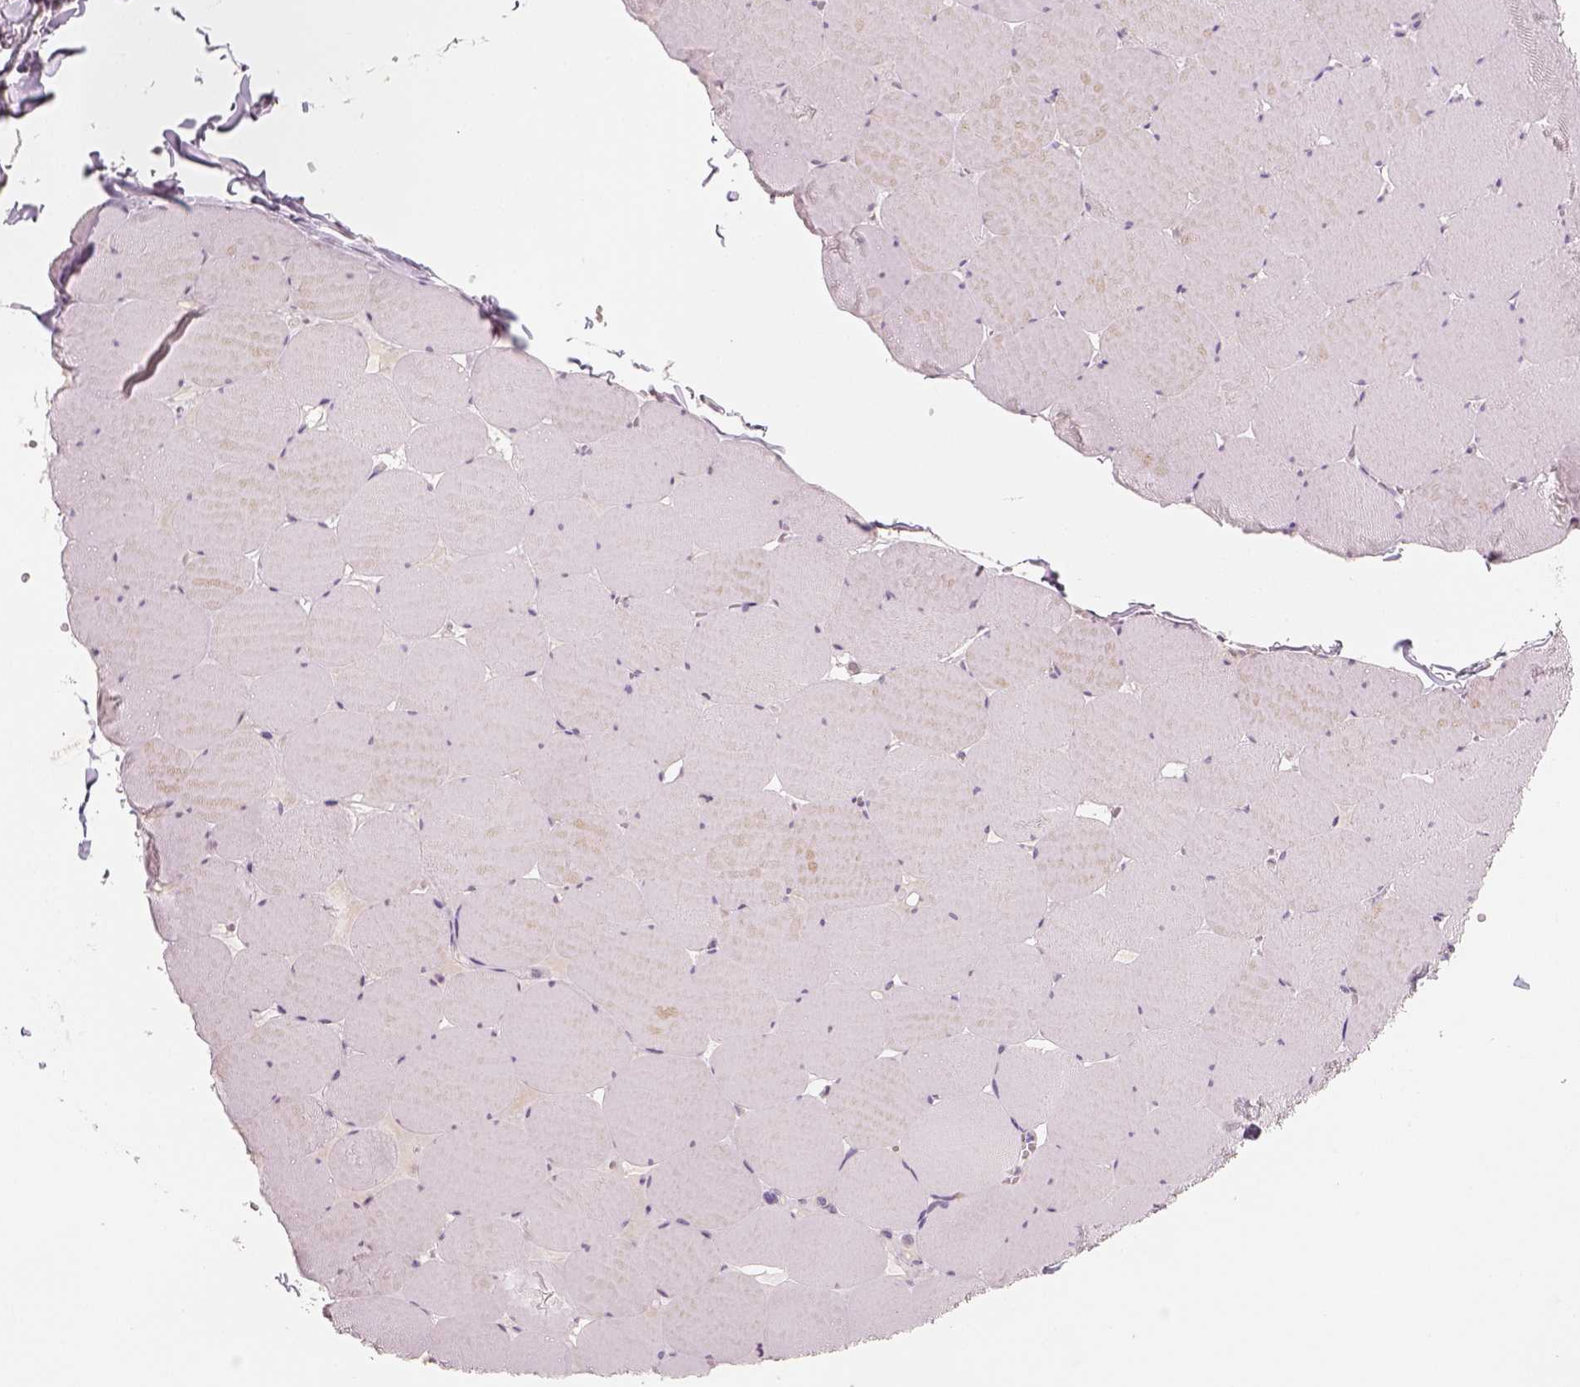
{"staining": {"intensity": "negative", "quantity": "none", "location": "none"}, "tissue": "skeletal muscle", "cell_type": "Myocytes", "image_type": "normal", "snomed": [{"axis": "morphology", "description": "Normal tissue, NOS"}, {"axis": "morphology", "description": "Malignant melanoma, Metastatic site"}, {"axis": "topography", "description": "Skeletal muscle"}], "caption": "The IHC image has no significant positivity in myocytes of skeletal muscle. (Stains: DAB immunohistochemistry (IHC) with hematoxylin counter stain, Microscopy: brightfield microscopy at high magnification).", "gene": "TP53", "patient": {"sex": "male", "age": 50}}